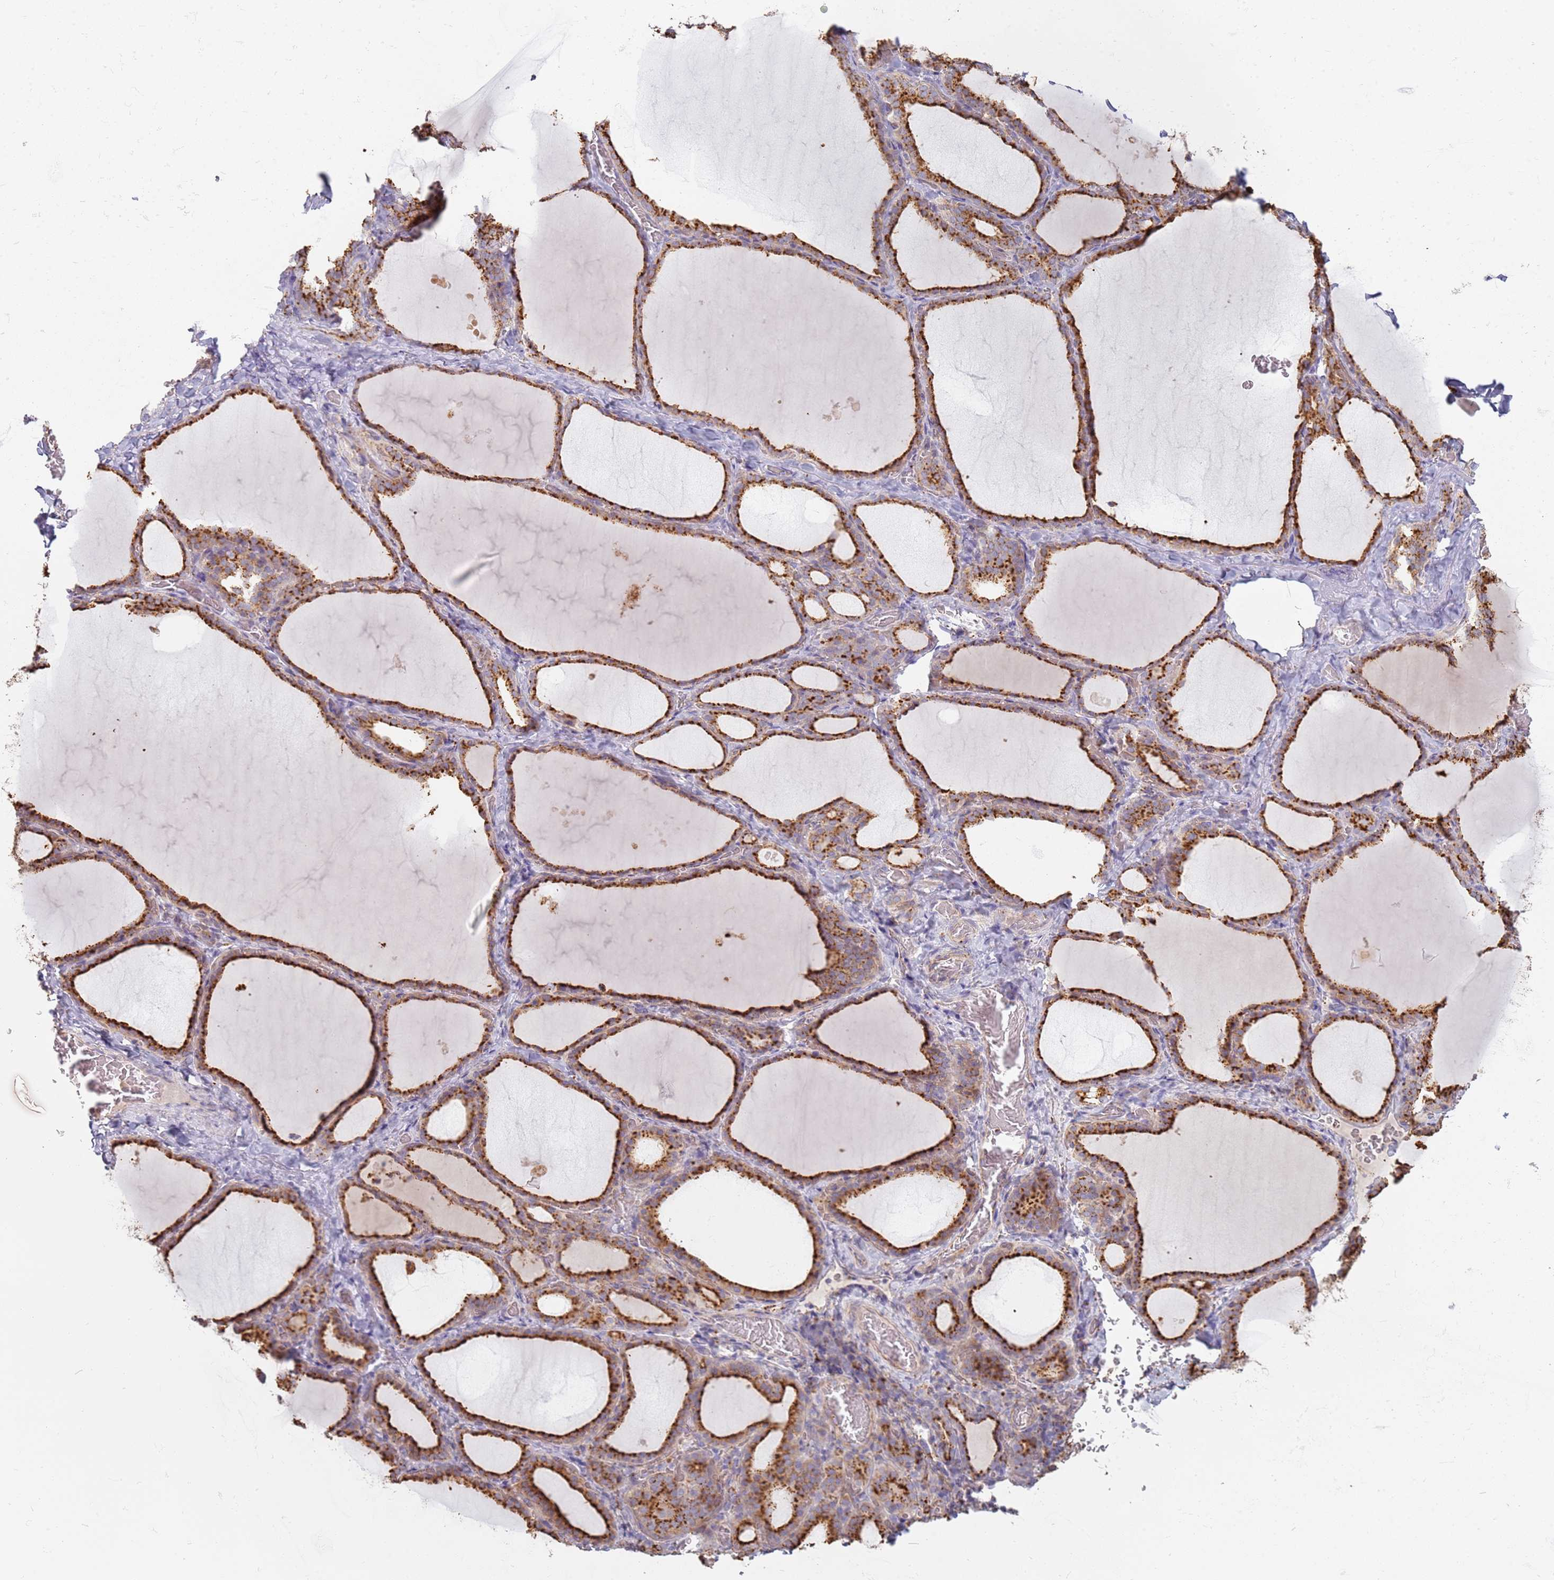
{"staining": {"intensity": "strong", "quantity": ">75%", "location": "cytoplasmic/membranous"}, "tissue": "thyroid gland", "cell_type": "Glandular cells", "image_type": "normal", "snomed": [{"axis": "morphology", "description": "Normal tissue, NOS"}, {"axis": "topography", "description": "Thyroid gland"}], "caption": "Immunohistochemical staining of normal human thyroid gland displays strong cytoplasmic/membranous protein positivity in approximately >75% of glandular cells. Immunohistochemistry stains the protein in brown and the nuclei are stained blue.", "gene": "TMEM229B", "patient": {"sex": "female", "age": 39}}